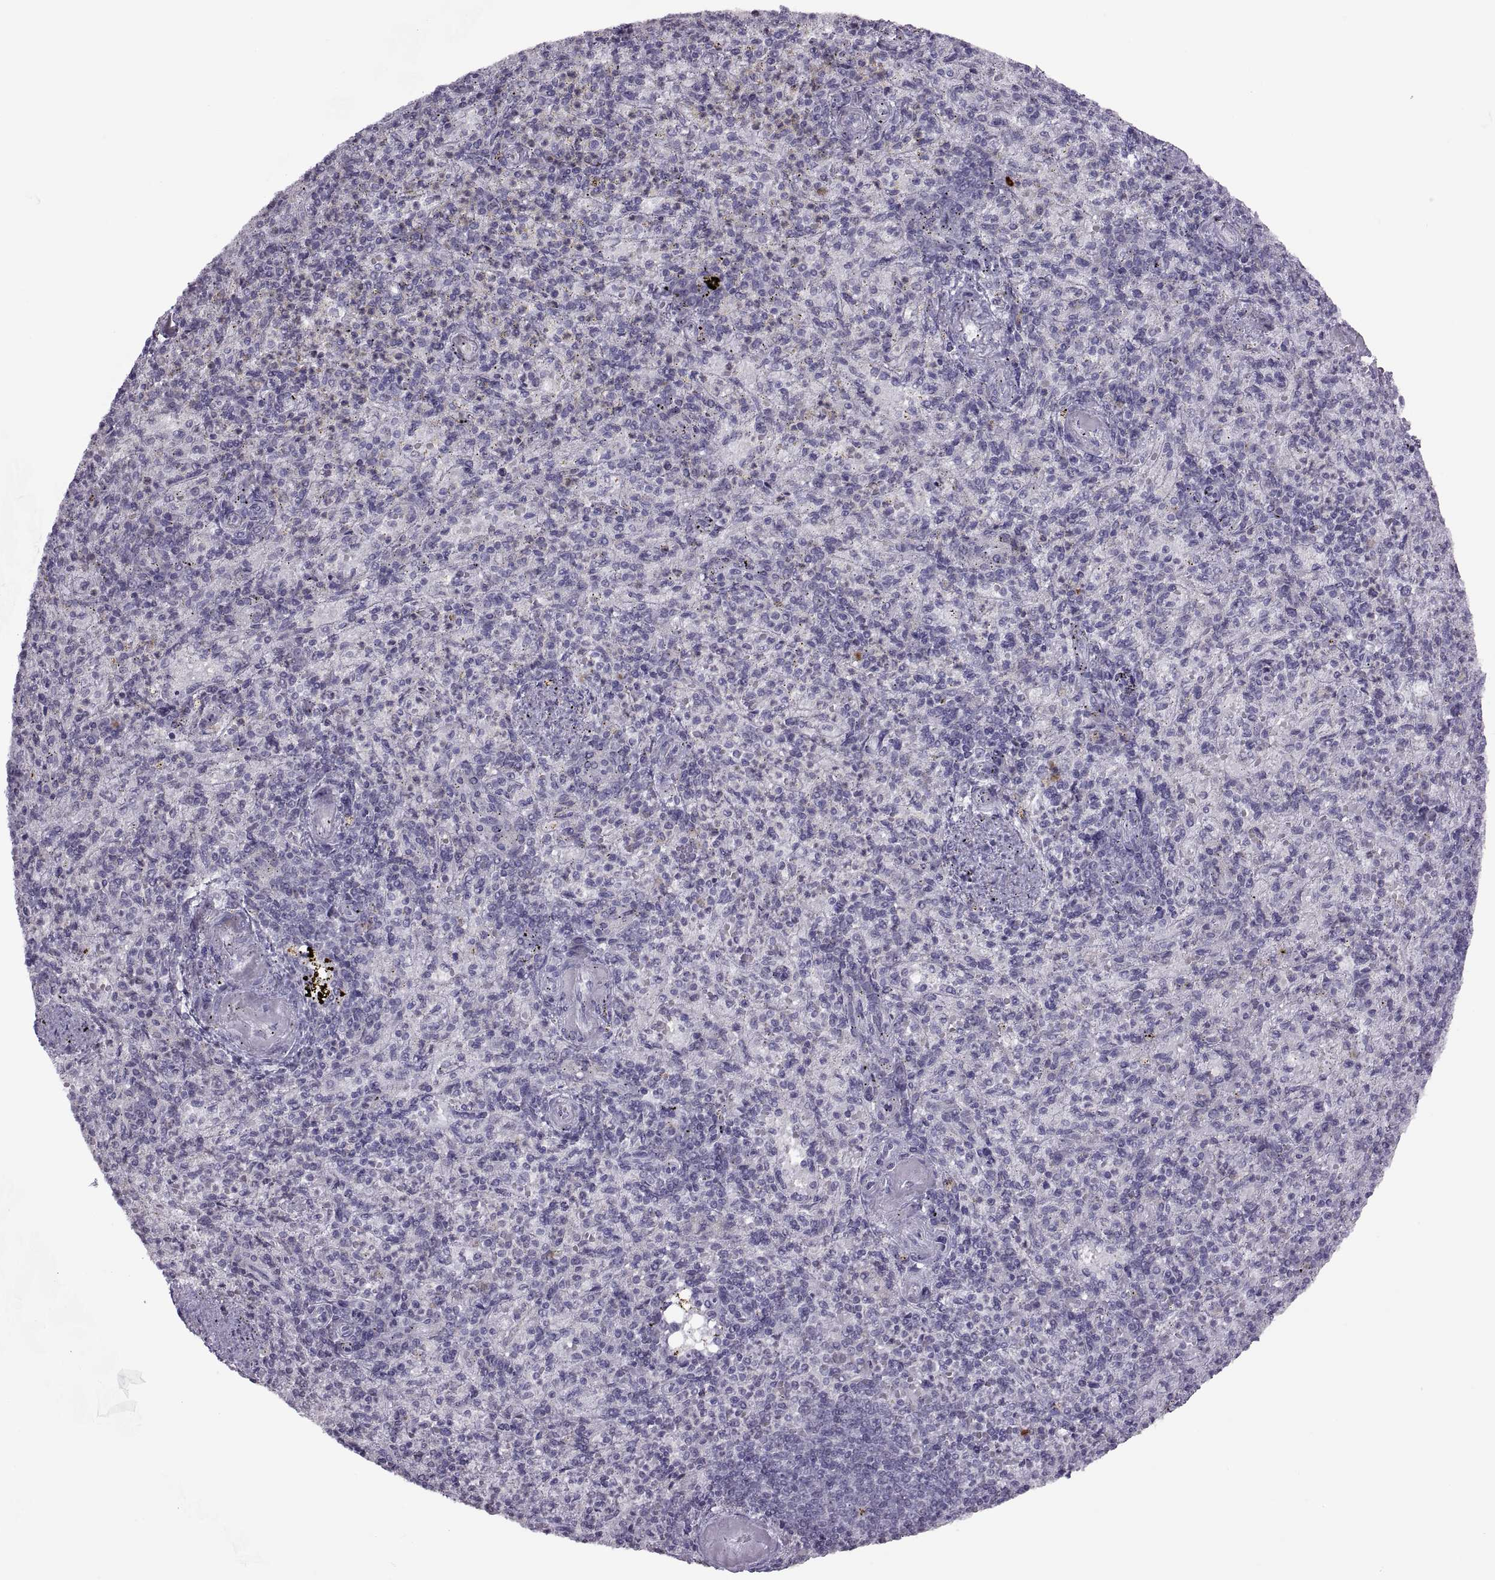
{"staining": {"intensity": "negative", "quantity": "none", "location": "none"}, "tissue": "spleen", "cell_type": "Cells in red pulp", "image_type": "normal", "snomed": [{"axis": "morphology", "description": "Normal tissue, NOS"}, {"axis": "topography", "description": "Spleen"}], "caption": "Immunohistochemical staining of unremarkable human spleen reveals no significant staining in cells in red pulp.", "gene": "ASIC2", "patient": {"sex": "female", "age": 74}}